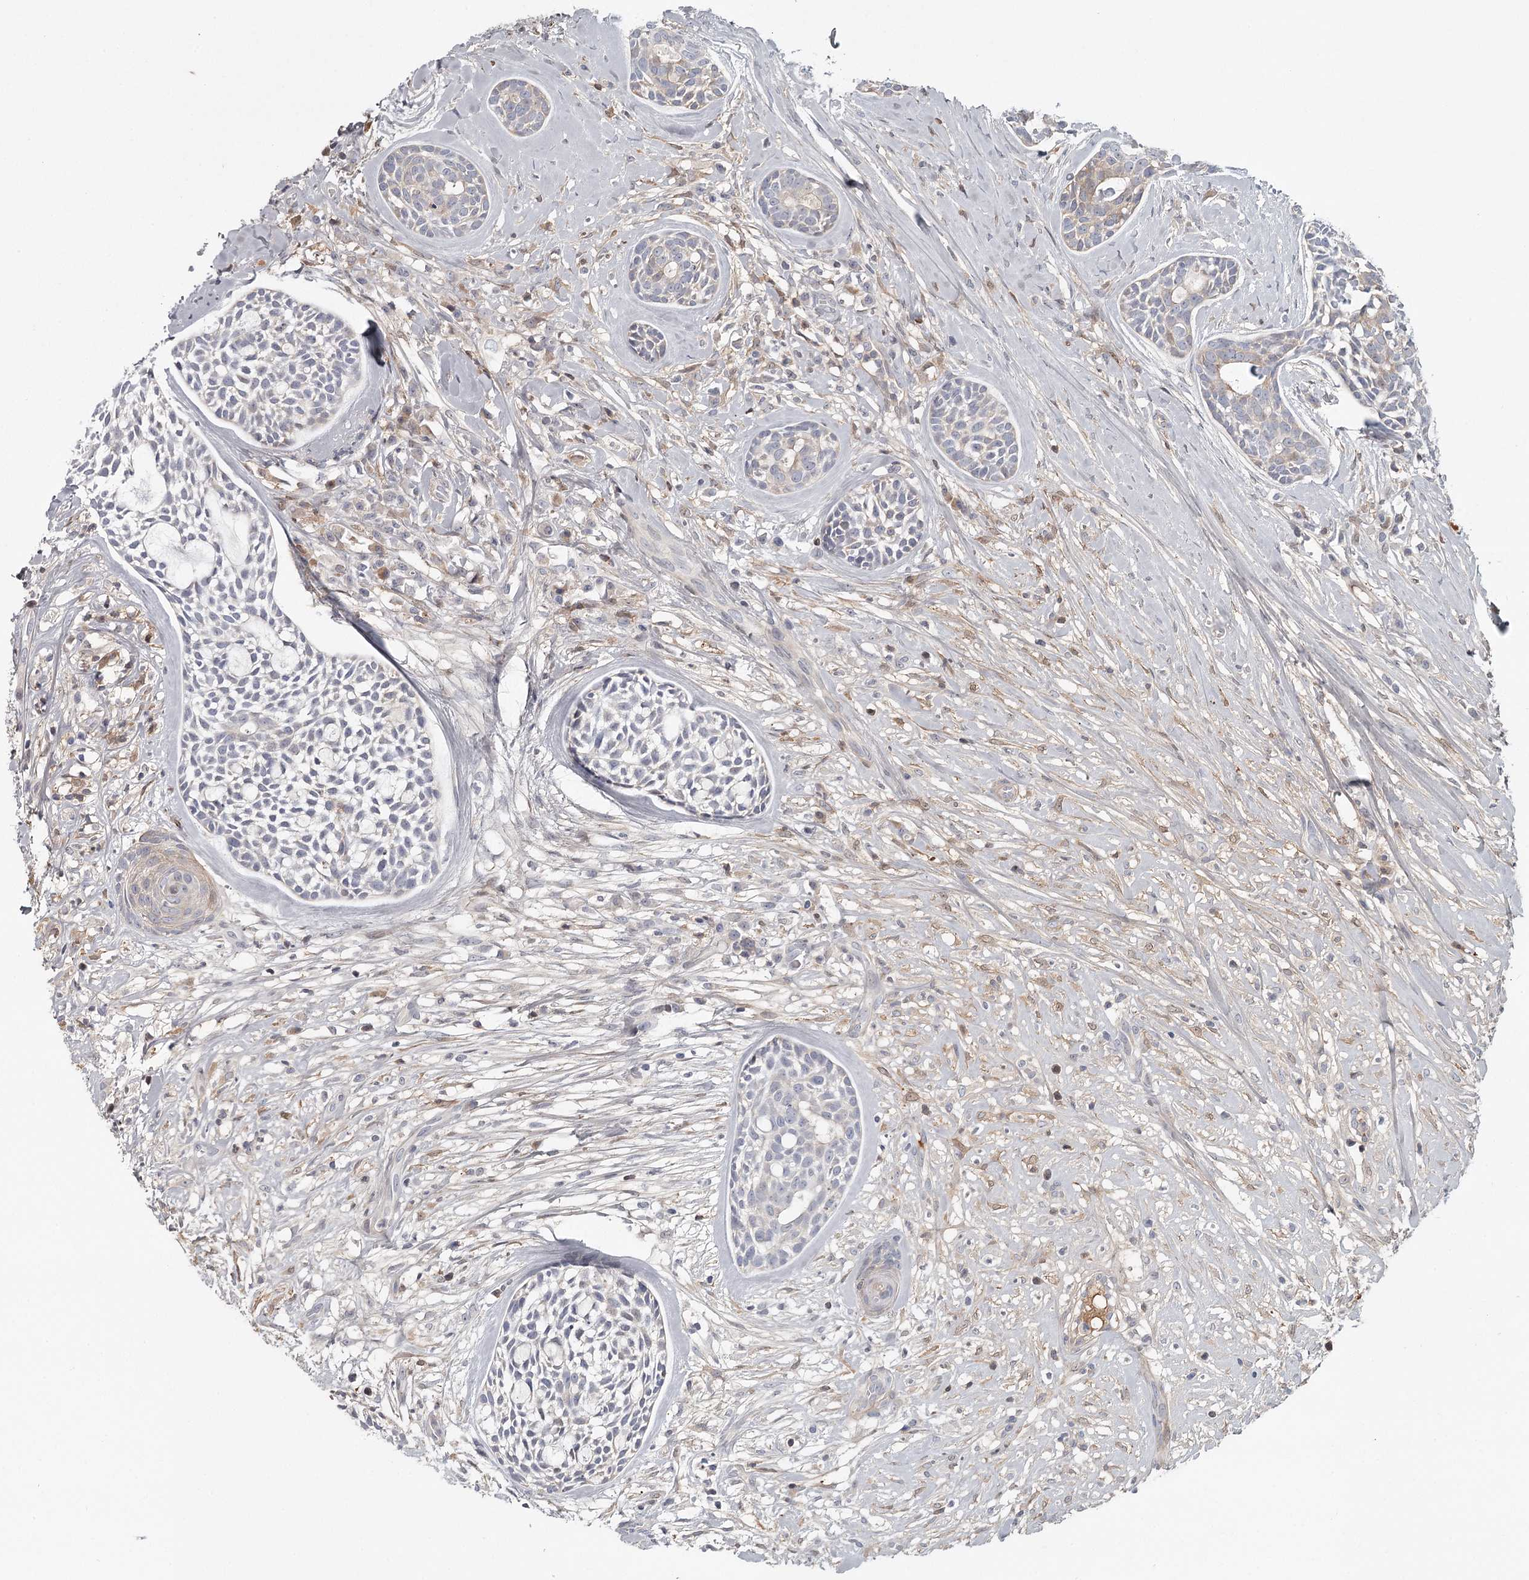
{"staining": {"intensity": "weak", "quantity": "<25%", "location": "cytoplasmic/membranous"}, "tissue": "head and neck cancer", "cell_type": "Tumor cells", "image_type": "cancer", "snomed": [{"axis": "morphology", "description": "Adenocarcinoma, NOS"}, {"axis": "topography", "description": "Subcutis"}, {"axis": "topography", "description": "Head-Neck"}], "caption": "IHC photomicrograph of neoplastic tissue: human head and neck adenocarcinoma stained with DAB (3,3'-diaminobenzidine) exhibits no significant protein positivity in tumor cells.", "gene": "DHRS9", "patient": {"sex": "female", "age": 73}}